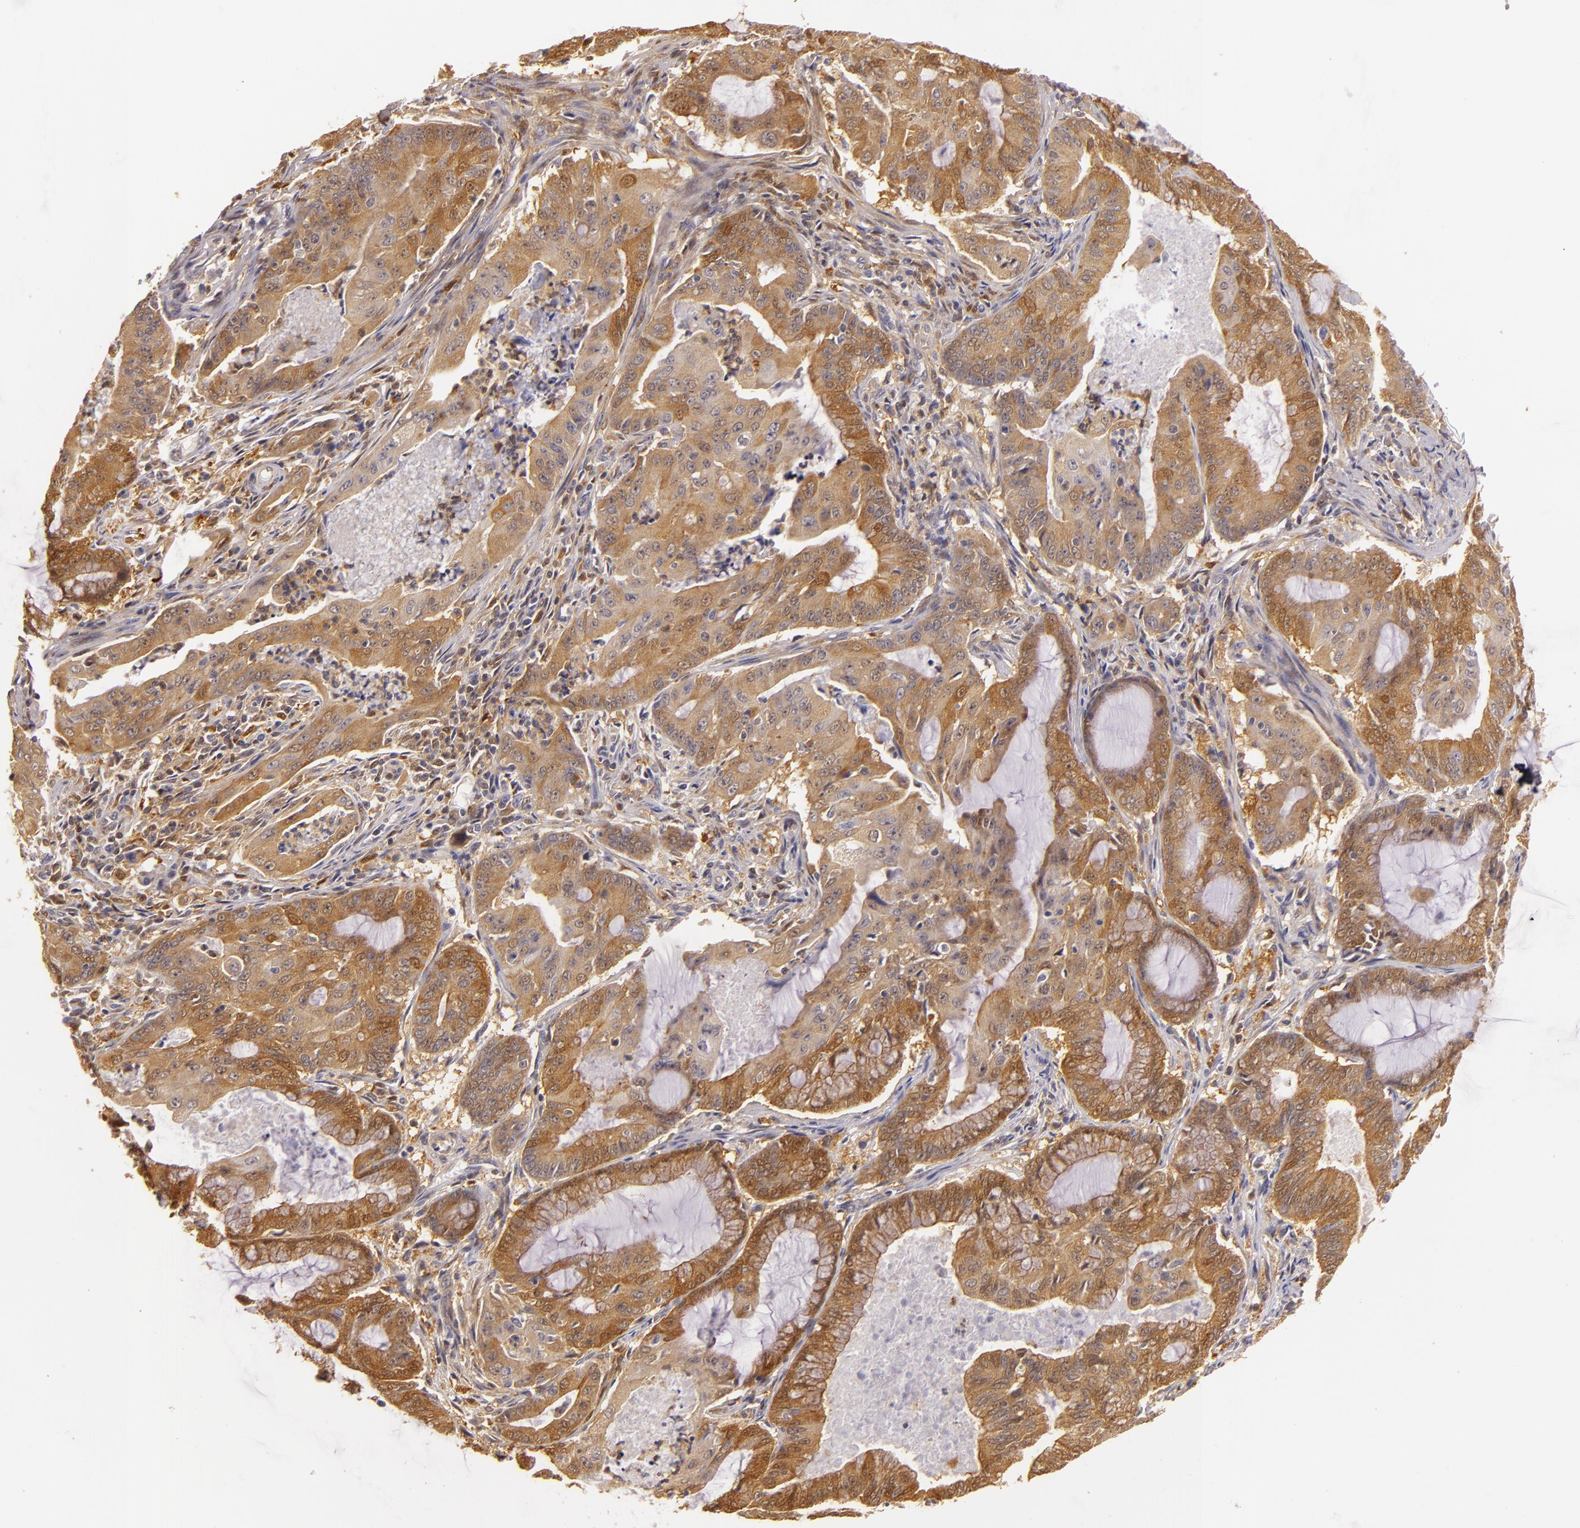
{"staining": {"intensity": "strong", "quantity": ">75%", "location": "nuclear"}, "tissue": "endometrial cancer", "cell_type": "Tumor cells", "image_type": "cancer", "snomed": [{"axis": "morphology", "description": "Adenocarcinoma, NOS"}, {"axis": "topography", "description": "Endometrium"}], "caption": "Human adenocarcinoma (endometrial) stained with a brown dye displays strong nuclear positive expression in approximately >75% of tumor cells.", "gene": "TOM1", "patient": {"sex": "female", "age": 63}}